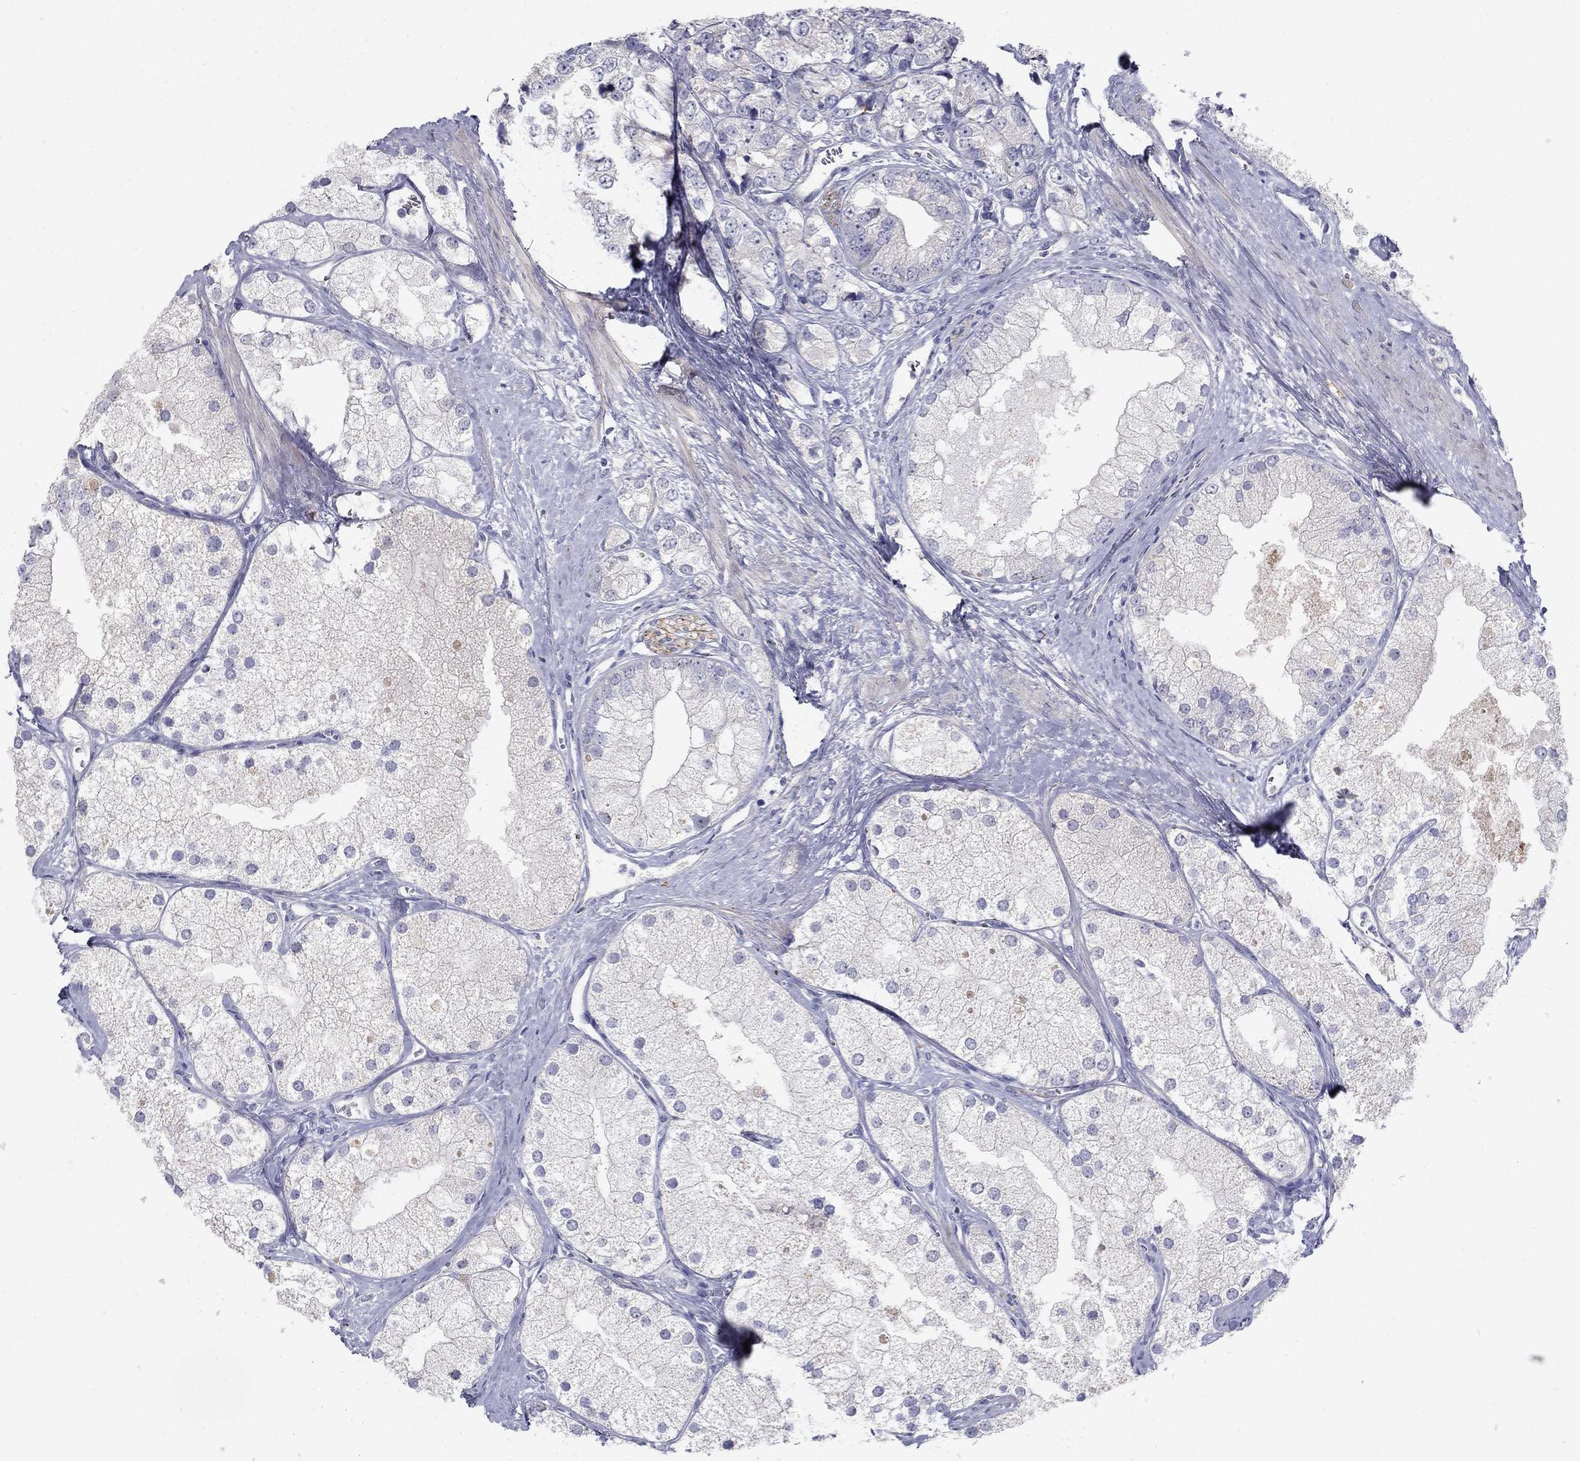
{"staining": {"intensity": "negative", "quantity": "none", "location": "none"}, "tissue": "prostate cancer", "cell_type": "Tumor cells", "image_type": "cancer", "snomed": [{"axis": "morphology", "description": "Adenocarcinoma, NOS"}, {"axis": "topography", "description": "Prostate and seminal vesicle, NOS"}, {"axis": "topography", "description": "Prostate"}], "caption": "Immunohistochemical staining of human prostate cancer (adenocarcinoma) shows no significant staining in tumor cells.", "gene": "TP53TG5", "patient": {"sex": "male", "age": 79}}